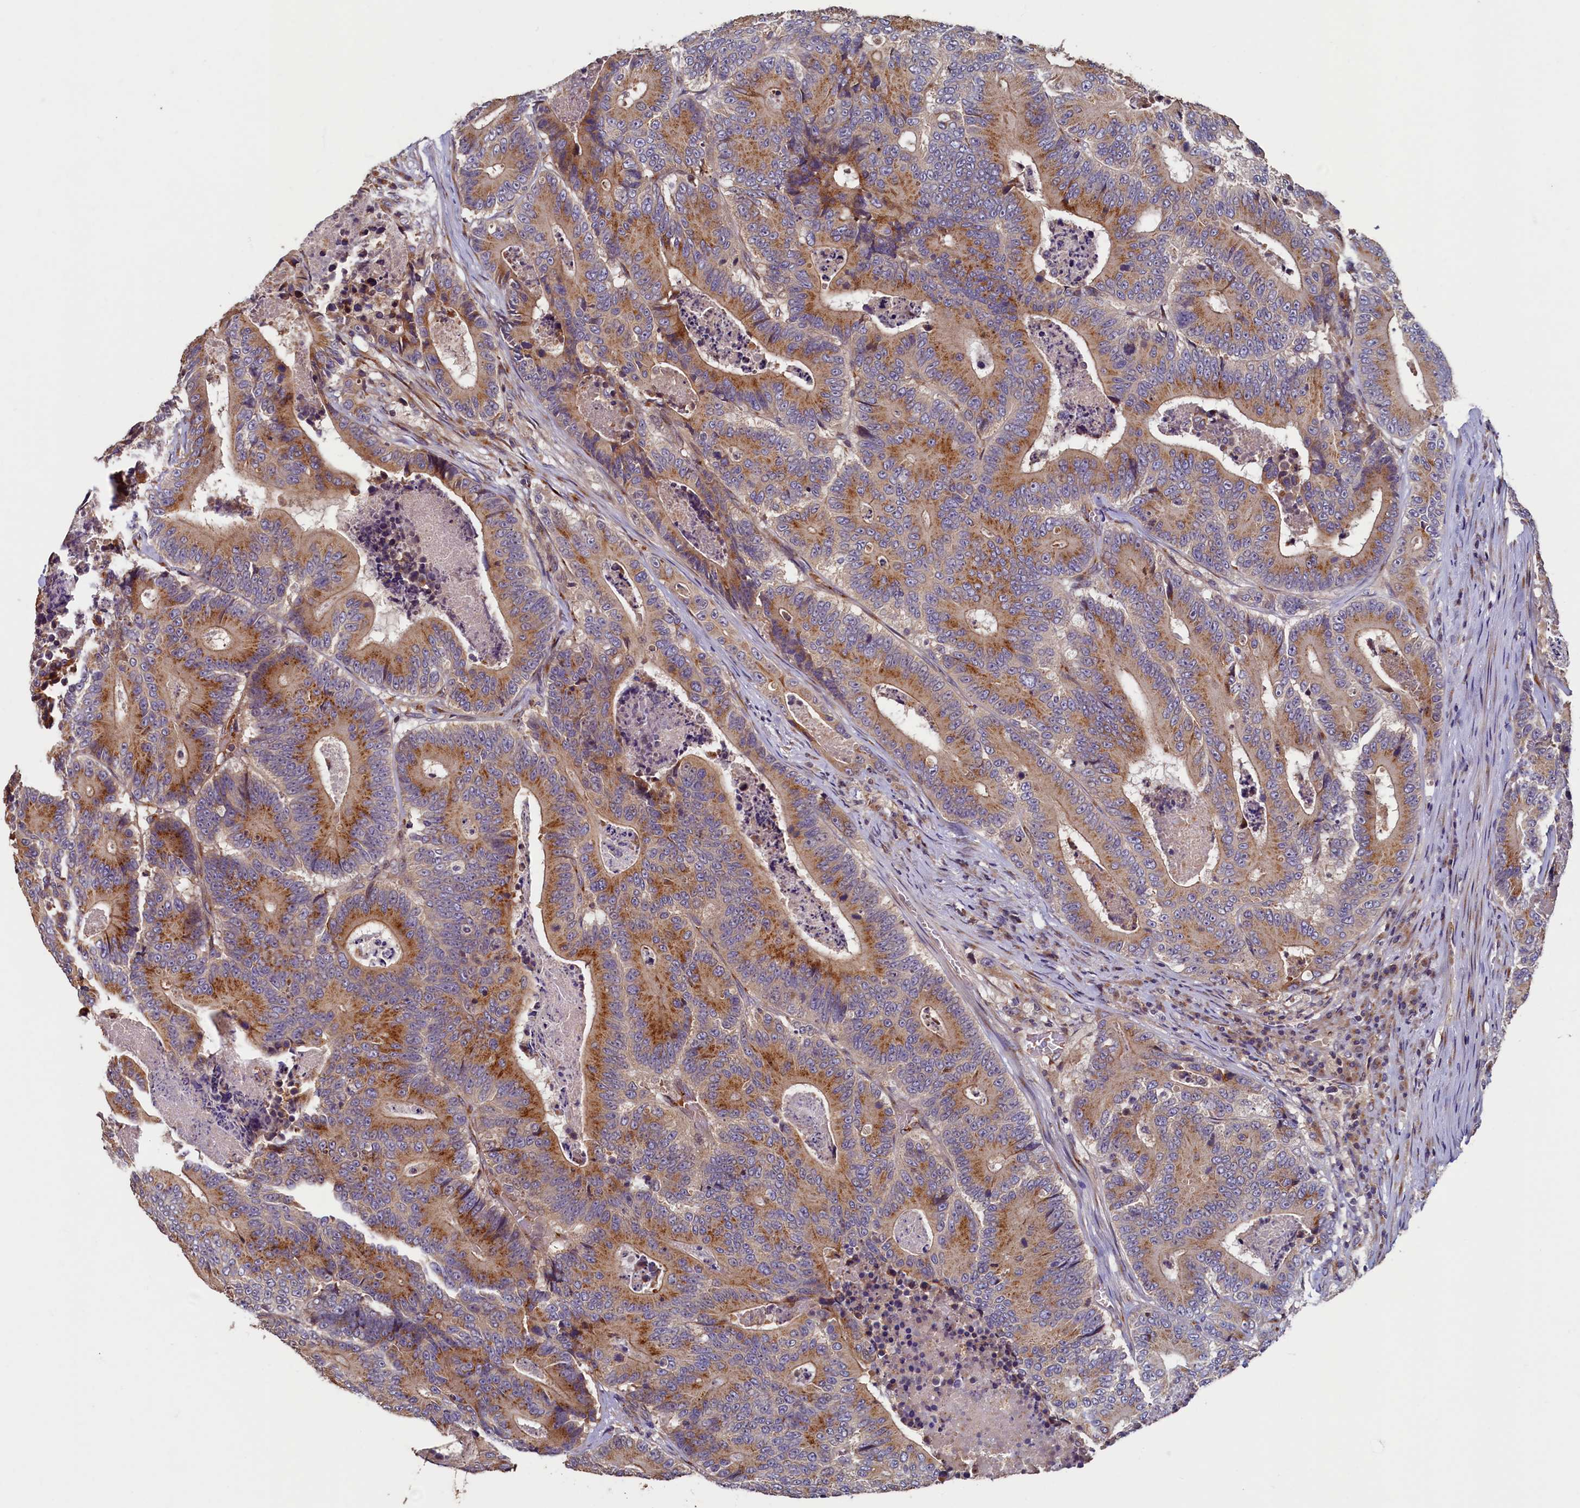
{"staining": {"intensity": "moderate", "quantity": ">75%", "location": "cytoplasmic/membranous"}, "tissue": "colorectal cancer", "cell_type": "Tumor cells", "image_type": "cancer", "snomed": [{"axis": "morphology", "description": "Adenocarcinoma, NOS"}, {"axis": "topography", "description": "Colon"}], "caption": "Human colorectal cancer (adenocarcinoma) stained with a brown dye displays moderate cytoplasmic/membranous positive expression in approximately >75% of tumor cells.", "gene": "TMEM181", "patient": {"sex": "male", "age": 83}}